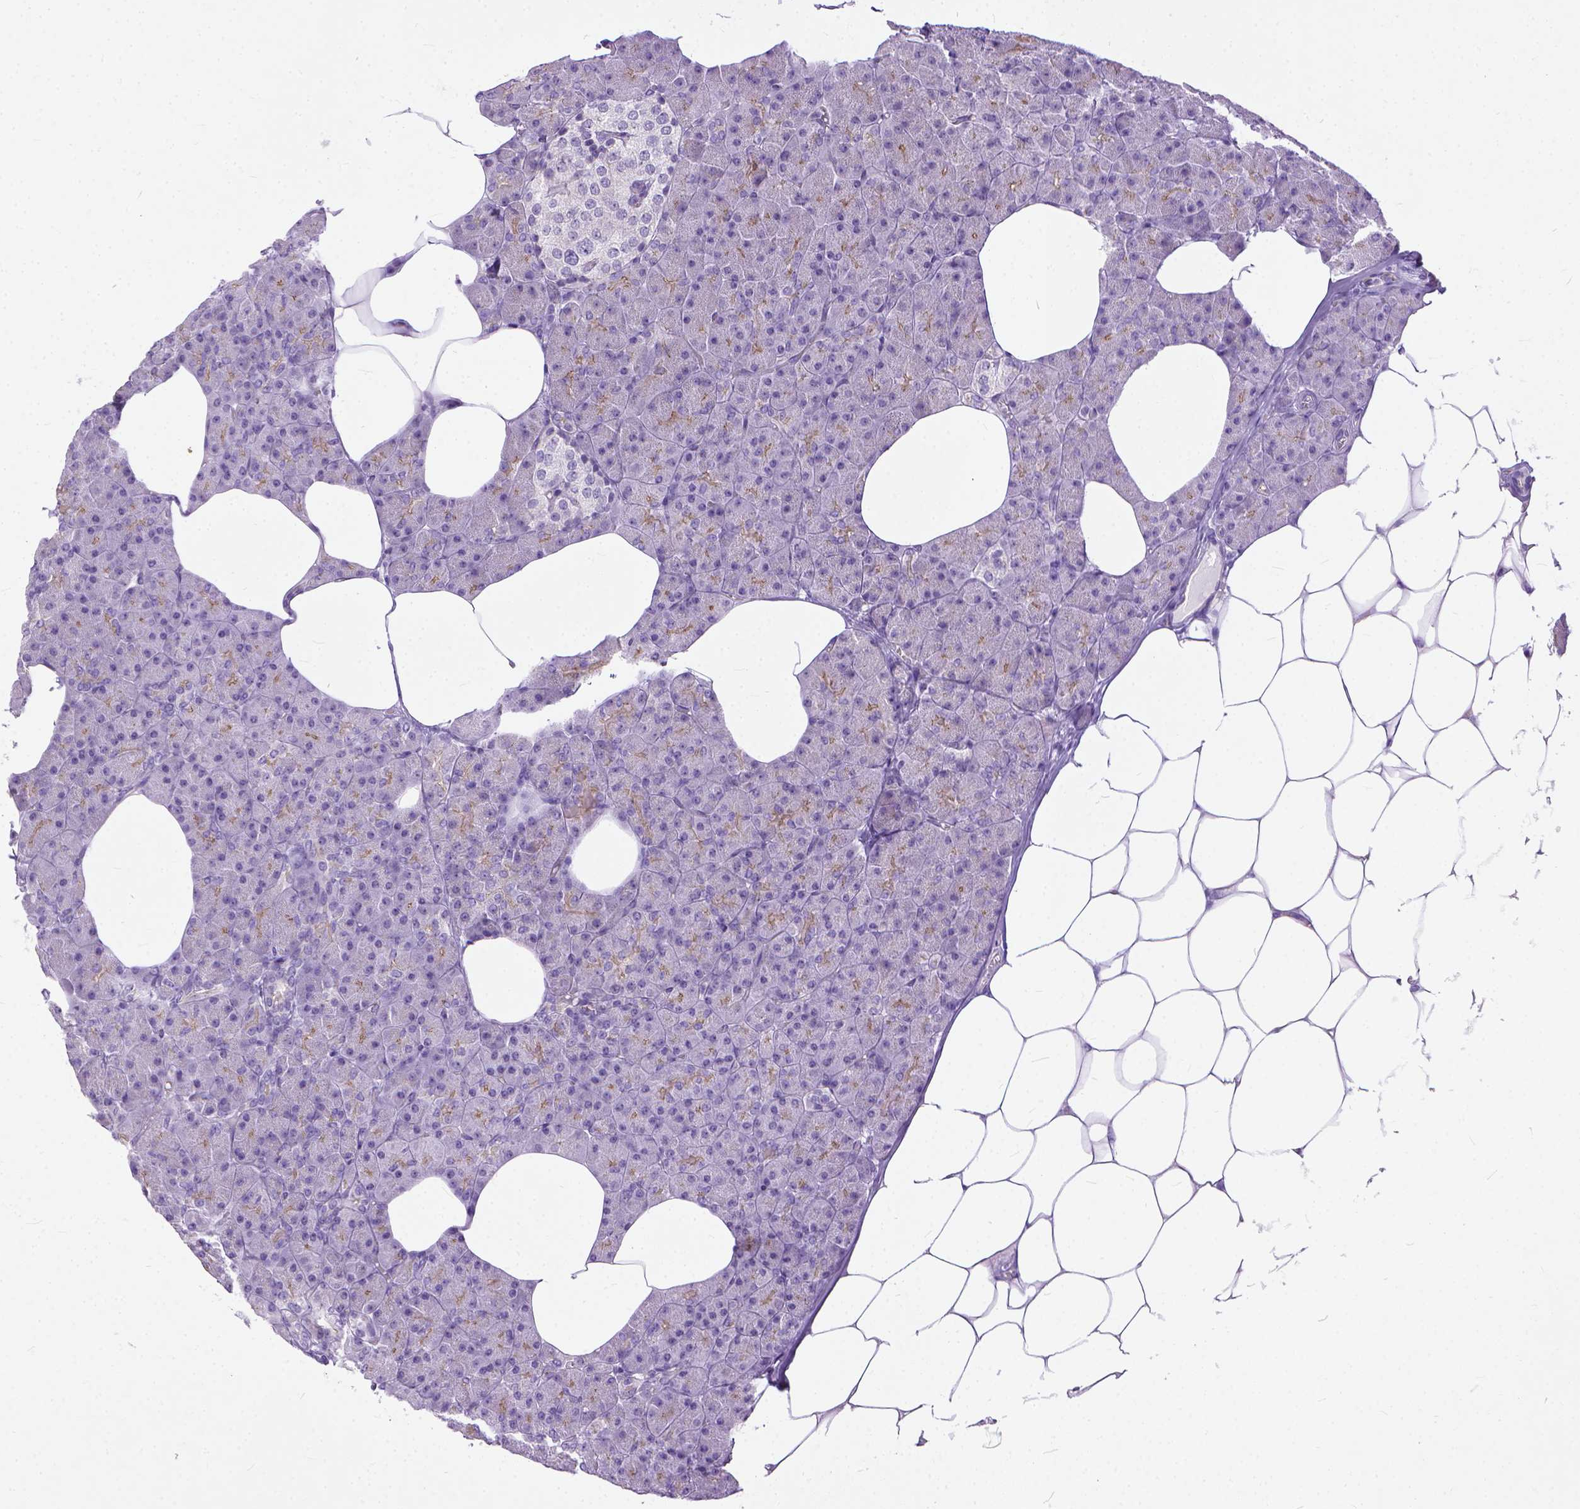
{"staining": {"intensity": "moderate", "quantity": "<25%", "location": "cytoplasmic/membranous"}, "tissue": "pancreas", "cell_type": "Exocrine glandular cells", "image_type": "normal", "snomed": [{"axis": "morphology", "description": "Normal tissue, NOS"}, {"axis": "topography", "description": "Pancreas"}], "caption": "The micrograph demonstrates immunohistochemical staining of unremarkable pancreas. There is moderate cytoplasmic/membranous expression is seen in approximately <25% of exocrine glandular cells.", "gene": "ADGRF1", "patient": {"sex": "female", "age": 45}}